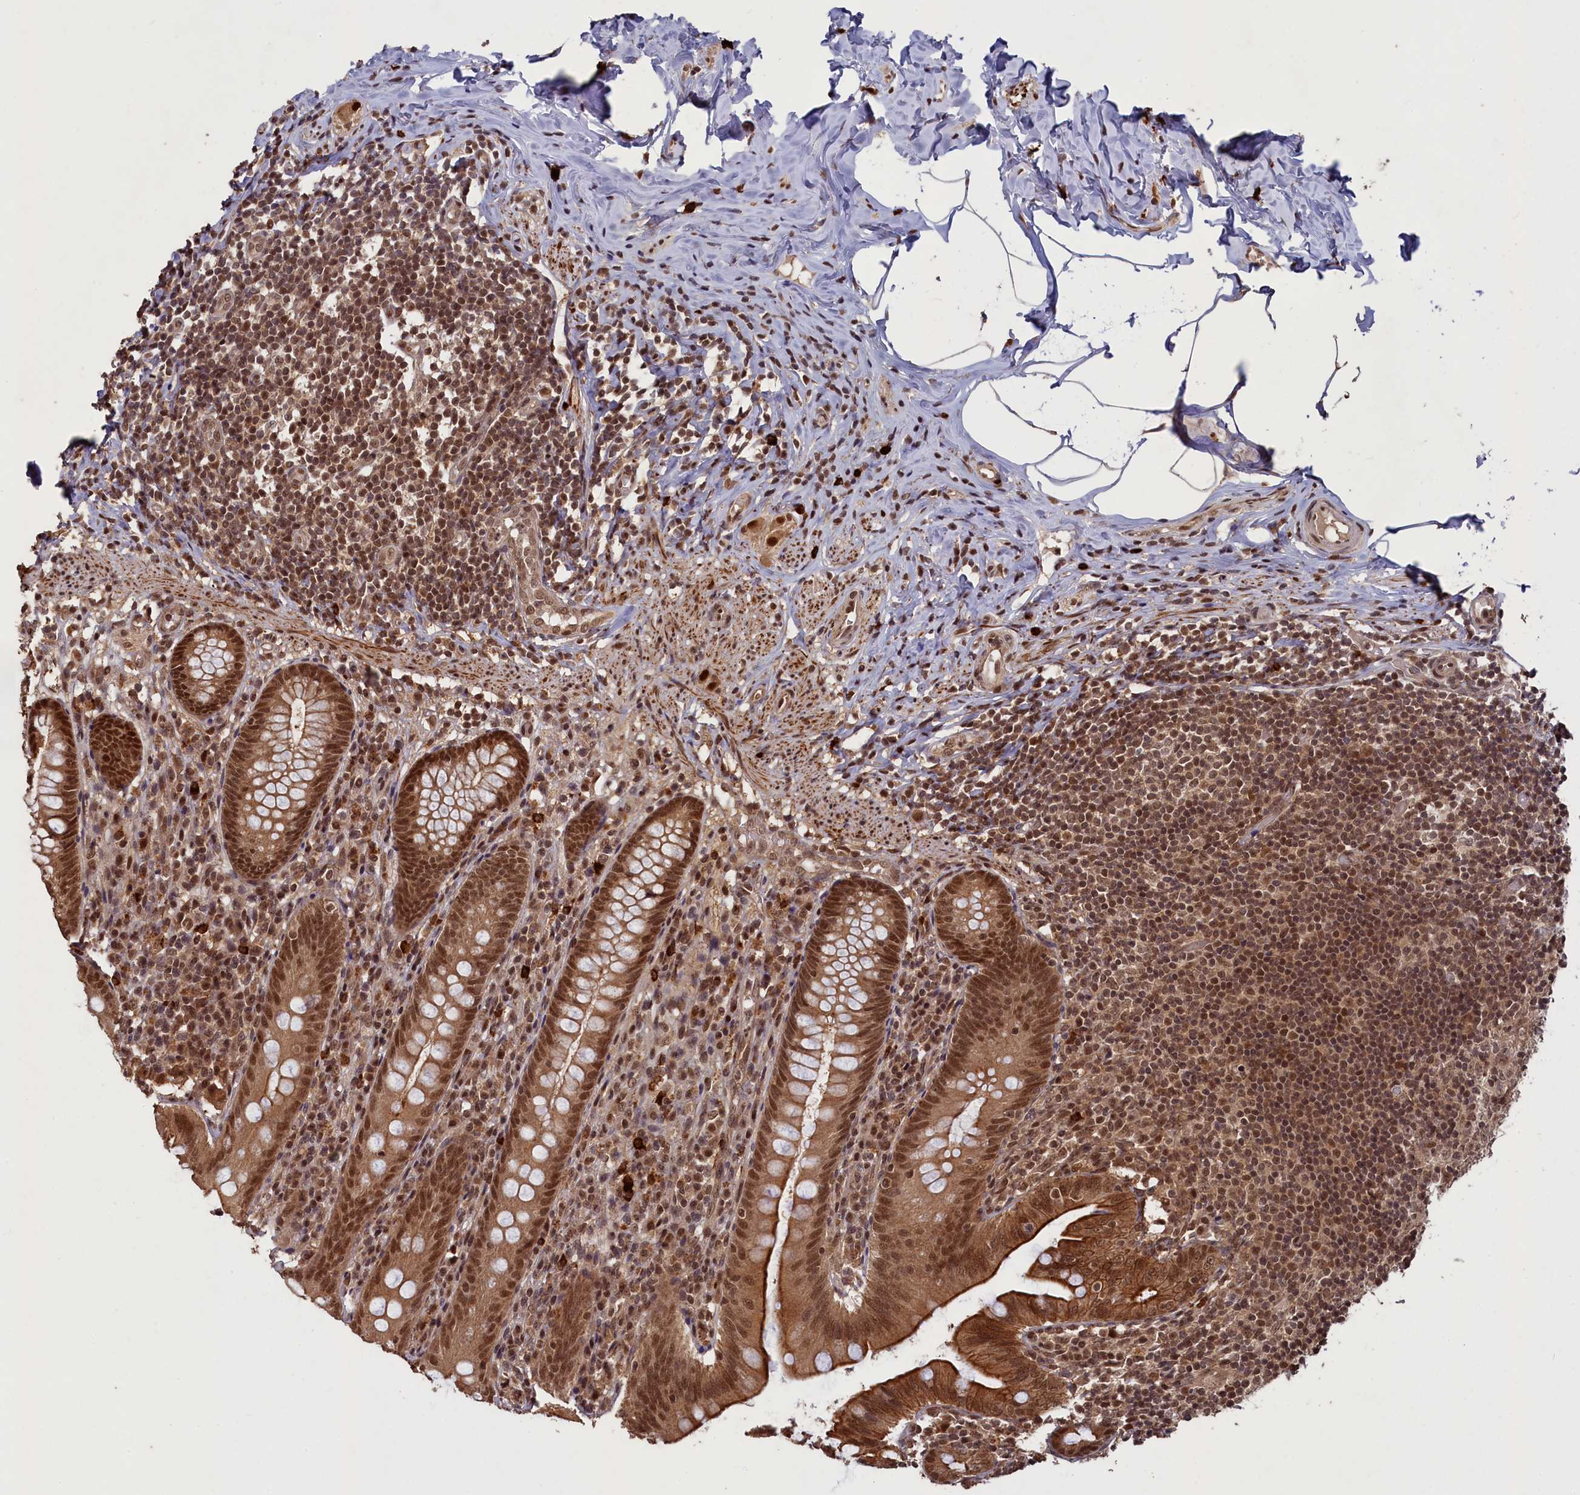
{"staining": {"intensity": "strong", "quantity": ">75%", "location": "cytoplasmic/membranous,nuclear"}, "tissue": "appendix", "cell_type": "Glandular cells", "image_type": "normal", "snomed": [{"axis": "morphology", "description": "Normal tissue, NOS"}, {"axis": "topography", "description": "Appendix"}], "caption": "Immunohistochemical staining of unremarkable appendix demonstrates high levels of strong cytoplasmic/membranous,nuclear staining in about >75% of glandular cells. (Brightfield microscopy of DAB IHC at high magnification).", "gene": "NAE1", "patient": {"sex": "male", "age": 55}}